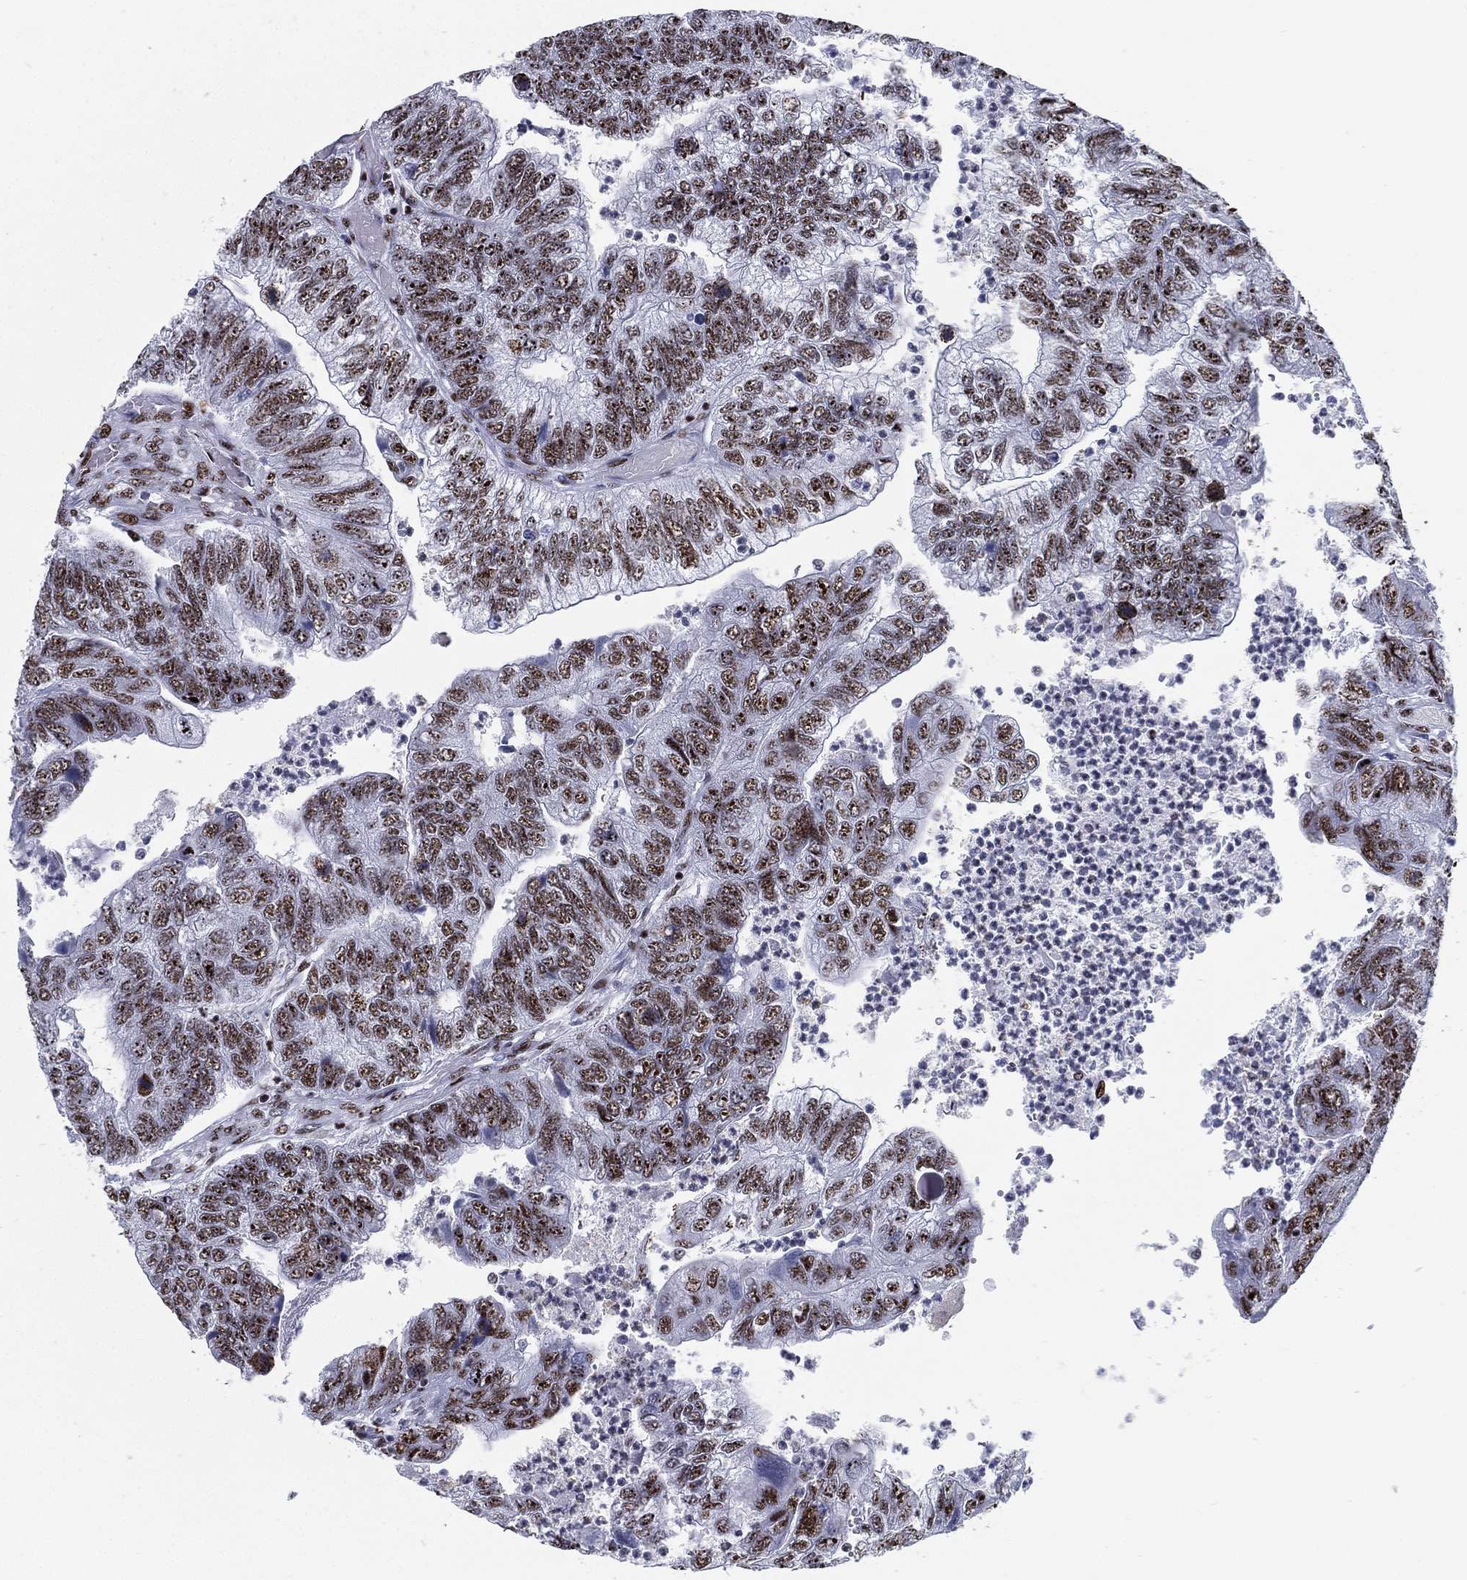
{"staining": {"intensity": "moderate", "quantity": "25%-75%", "location": "nuclear"}, "tissue": "colorectal cancer", "cell_type": "Tumor cells", "image_type": "cancer", "snomed": [{"axis": "morphology", "description": "Adenocarcinoma, NOS"}, {"axis": "topography", "description": "Colon"}], "caption": "Human adenocarcinoma (colorectal) stained with a brown dye exhibits moderate nuclear positive expression in about 25%-75% of tumor cells.", "gene": "CYB561D2", "patient": {"sex": "female", "age": 67}}